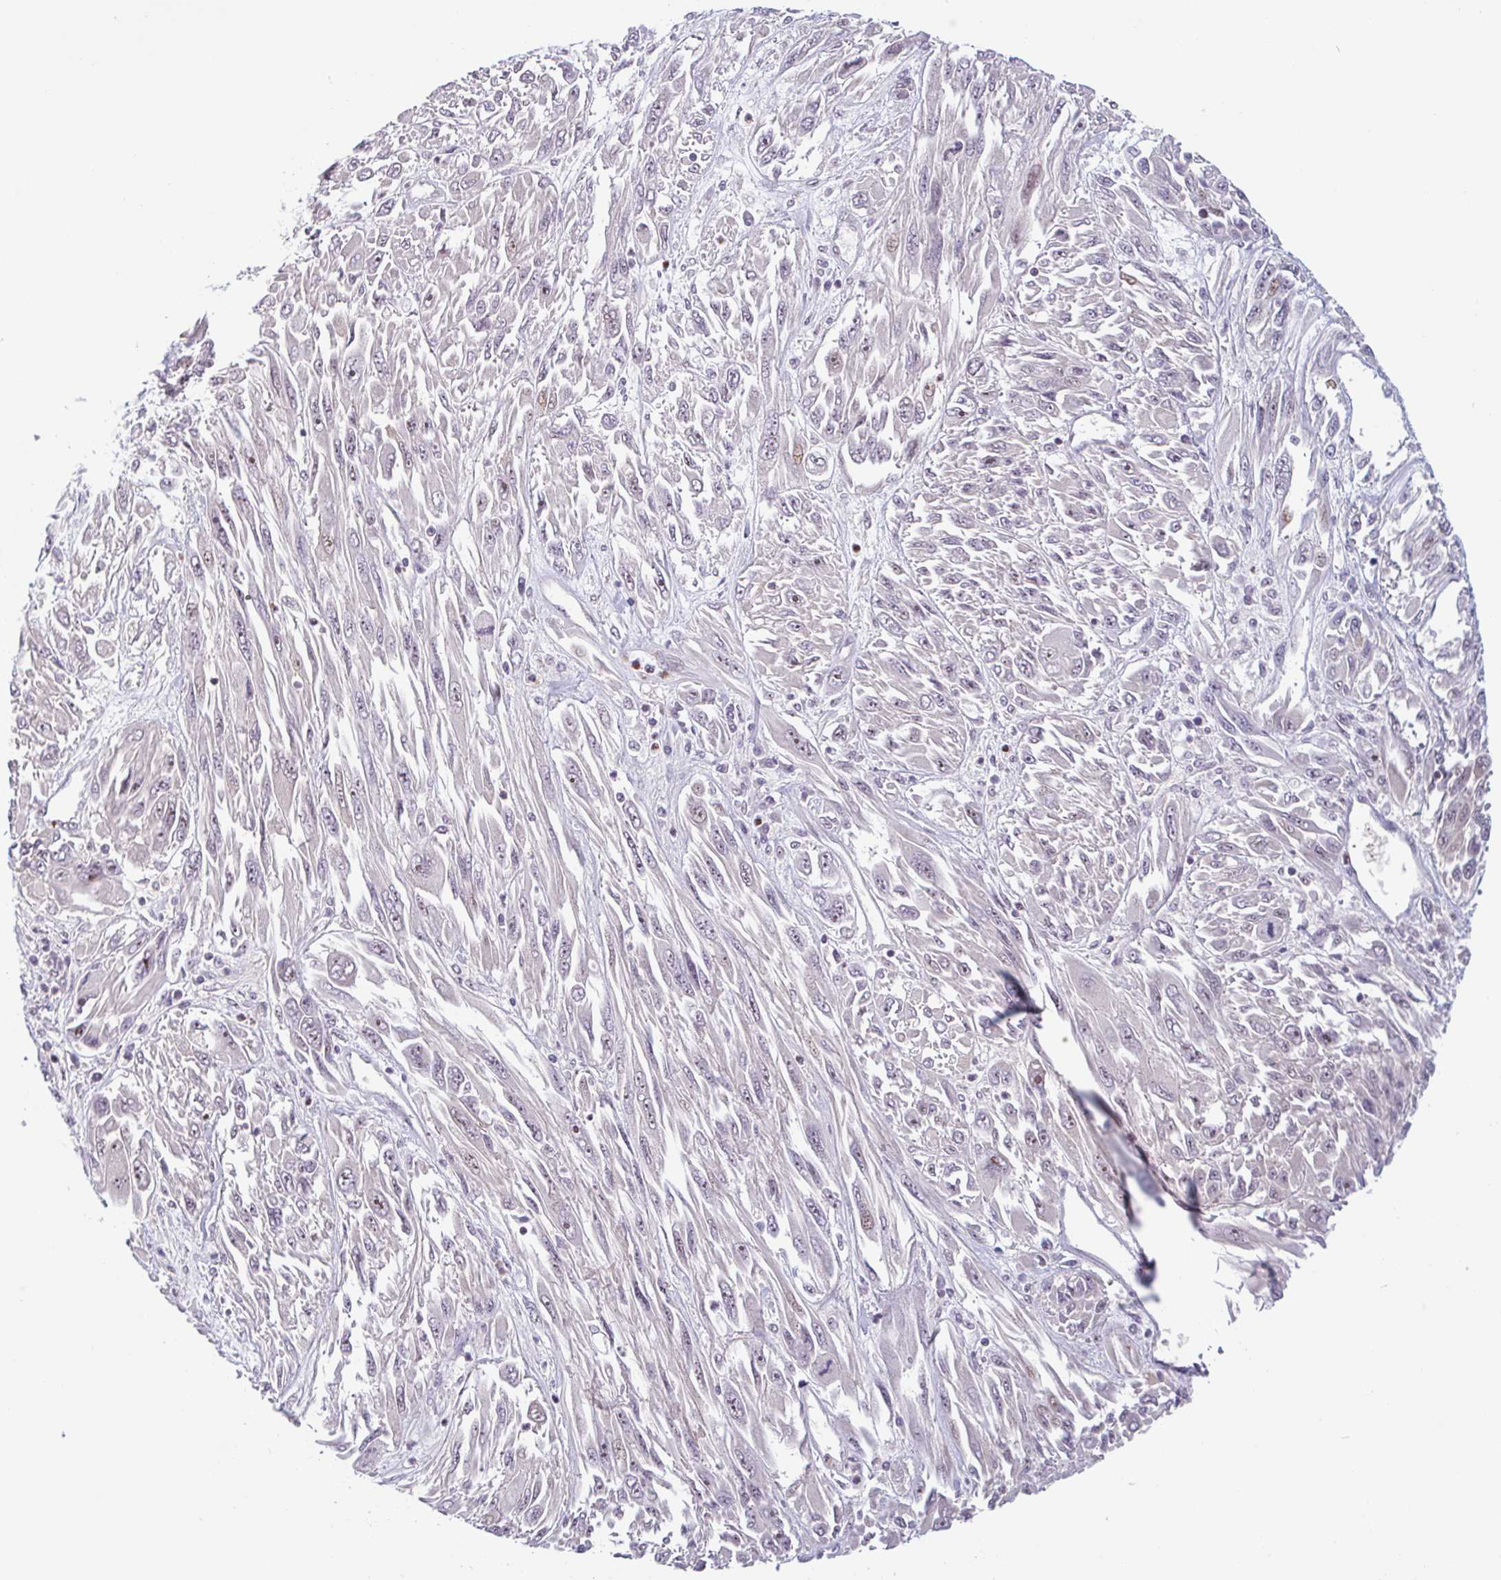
{"staining": {"intensity": "negative", "quantity": "none", "location": "none"}, "tissue": "melanoma", "cell_type": "Tumor cells", "image_type": "cancer", "snomed": [{"axis": "morphology", "description": "Malignant melanoma, NOS"}, {"axis": "topography", "description": "Skin"}], "caption": "Immunohistochemical staining of human melanoma displays no significant staining in tumor cells. The staining was performed using DAB to visualize the protein expression in brown, while the nuclei were stained in blue with hematoxylin (Magnification: 20x).", "gene": "TMEM119", "patient": {"sex": "female", "age": 91}}